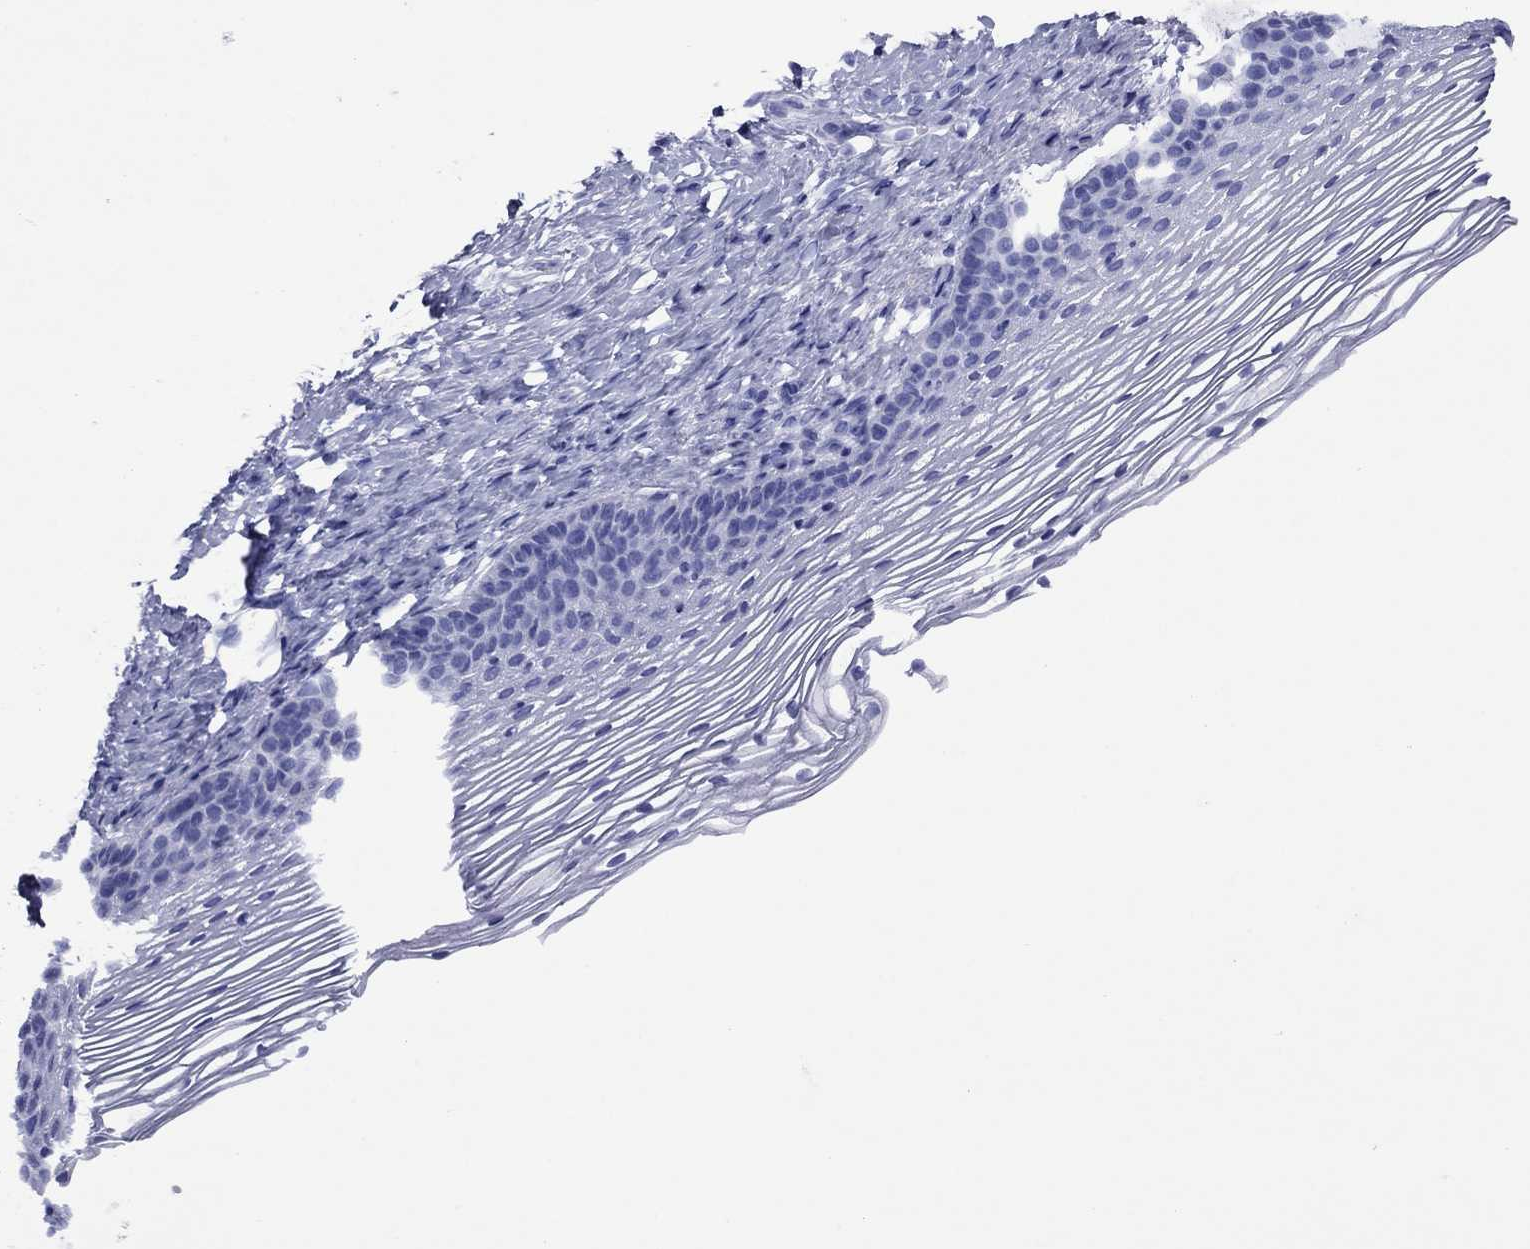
{"staining": {"intensity": "negative", "quantity": "none", "location": "none"}, "tissue": "cervix", "cell_type": "Glandular cells", "image_type": "normal", "snomed": [{"axis": "morphology", "description": "Normal tissue, NOS"}, {"axis": "topography", "description": "Cervix"}], "caption": "High magnification brightfield microscopy of unremarkable cervix stained with DAB (3,3'-diaminobenzidine) (brown) and counterstained with hematoxylin (blue): glandular cells show no significant positivity. (DAB (3,3'-diaminobenzidine) IHC with hematoxylin counter stain).", "gene": "ROM1", "patient": {"sex": "female", "age": 39}}